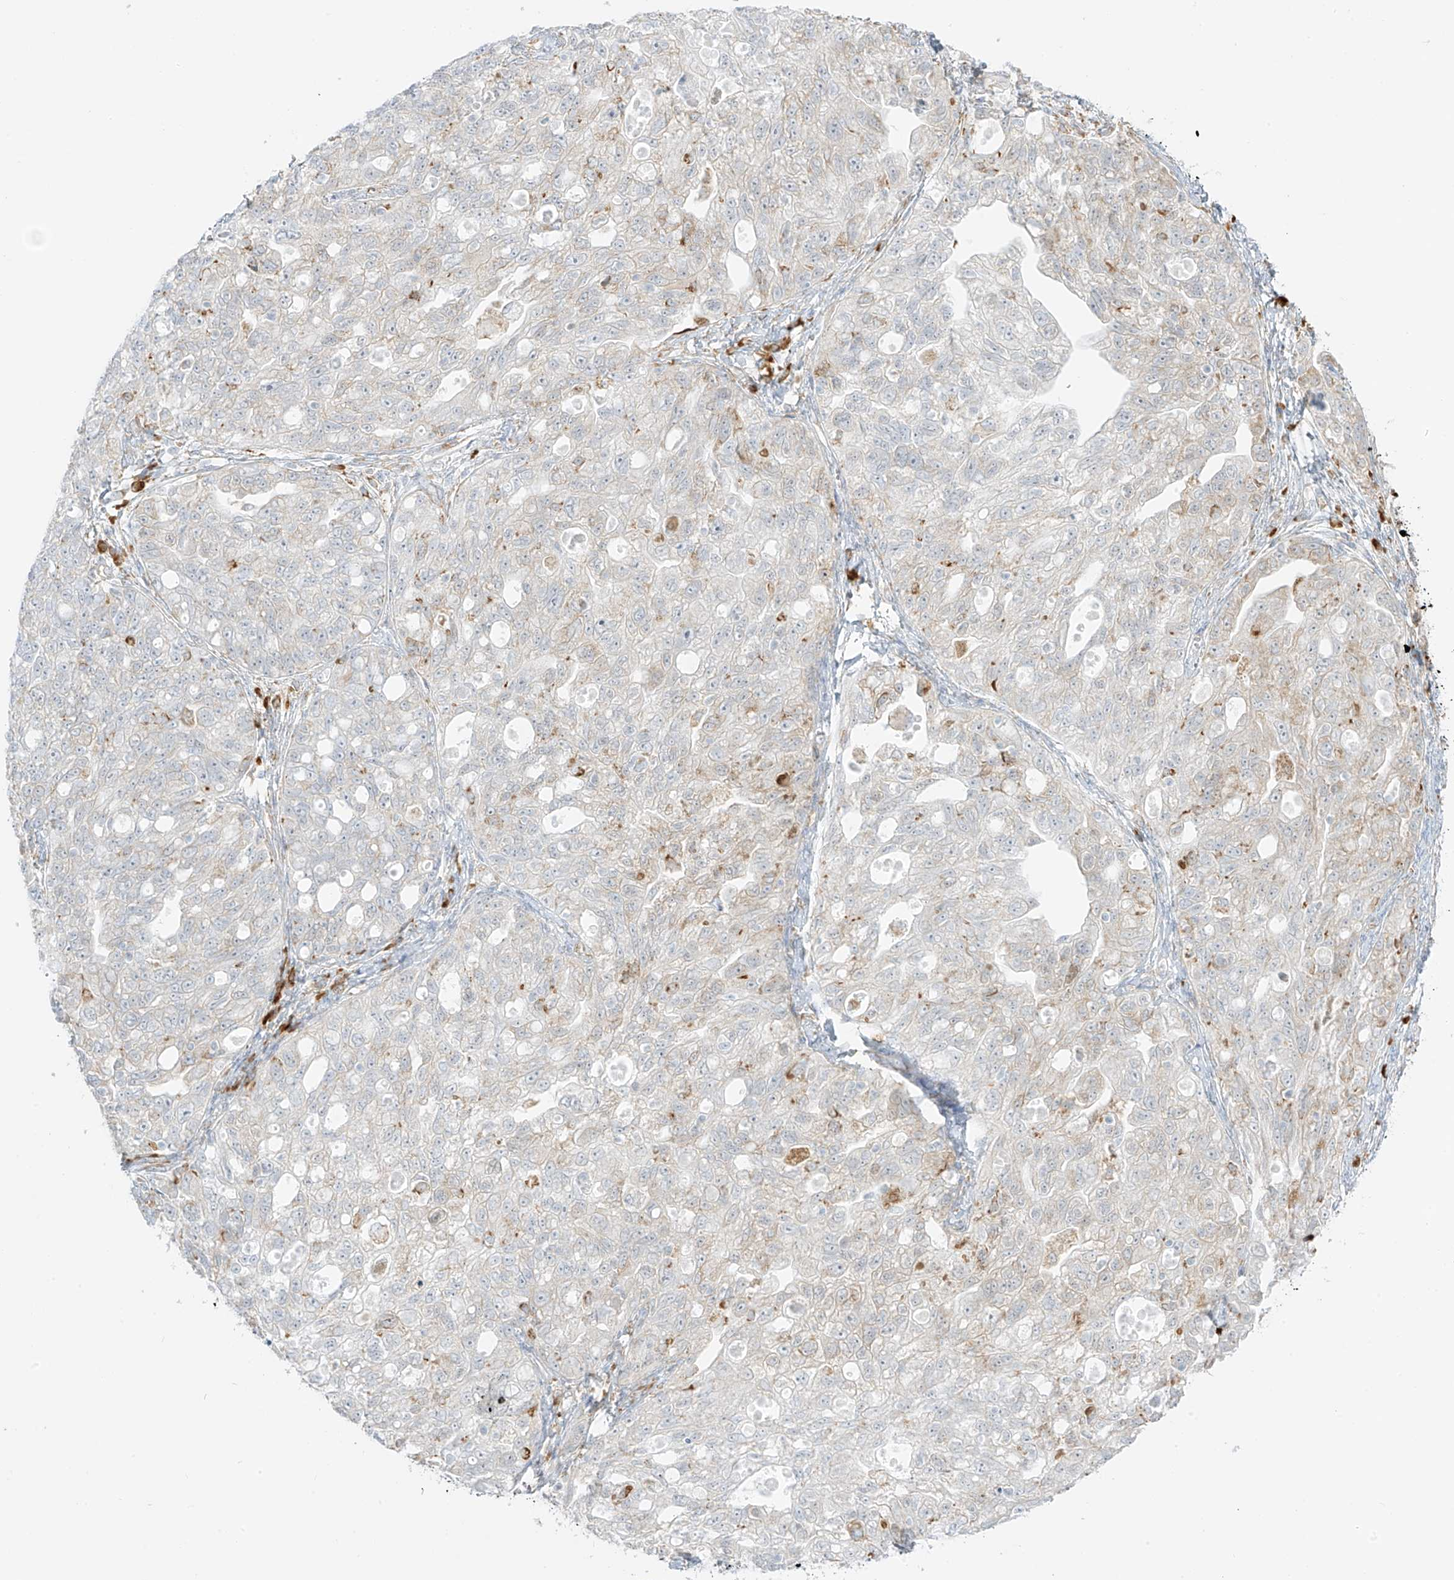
{"staining": {"intensity": "moderate", "quantity": "<25%", "location": "cytoplasmic/membranous"}, "tissue": "ovarian cancer", "cell_type": "Tumor cells", "image_type": "cancer", "snomed": [{"axis": "morphology", "description": "Carcinoma, NOS"}, {"axis": "morphology", "description": "Cystadenocarcinoma, serous, NOS"}, {"axis": "topography", "description": "Ovary"}], "caption": "This histopathology image displays ovarian cancer (carcinoma) stained with immunohistochemistry (IHC) to label a protein in brown. The cytoplasmic/membranous of tumor cells show moderate positivity for the protein. Nuclei are counter-stained blue.", "gene": "LRRC59", "patient": {"sex": "female", "age": 69}}